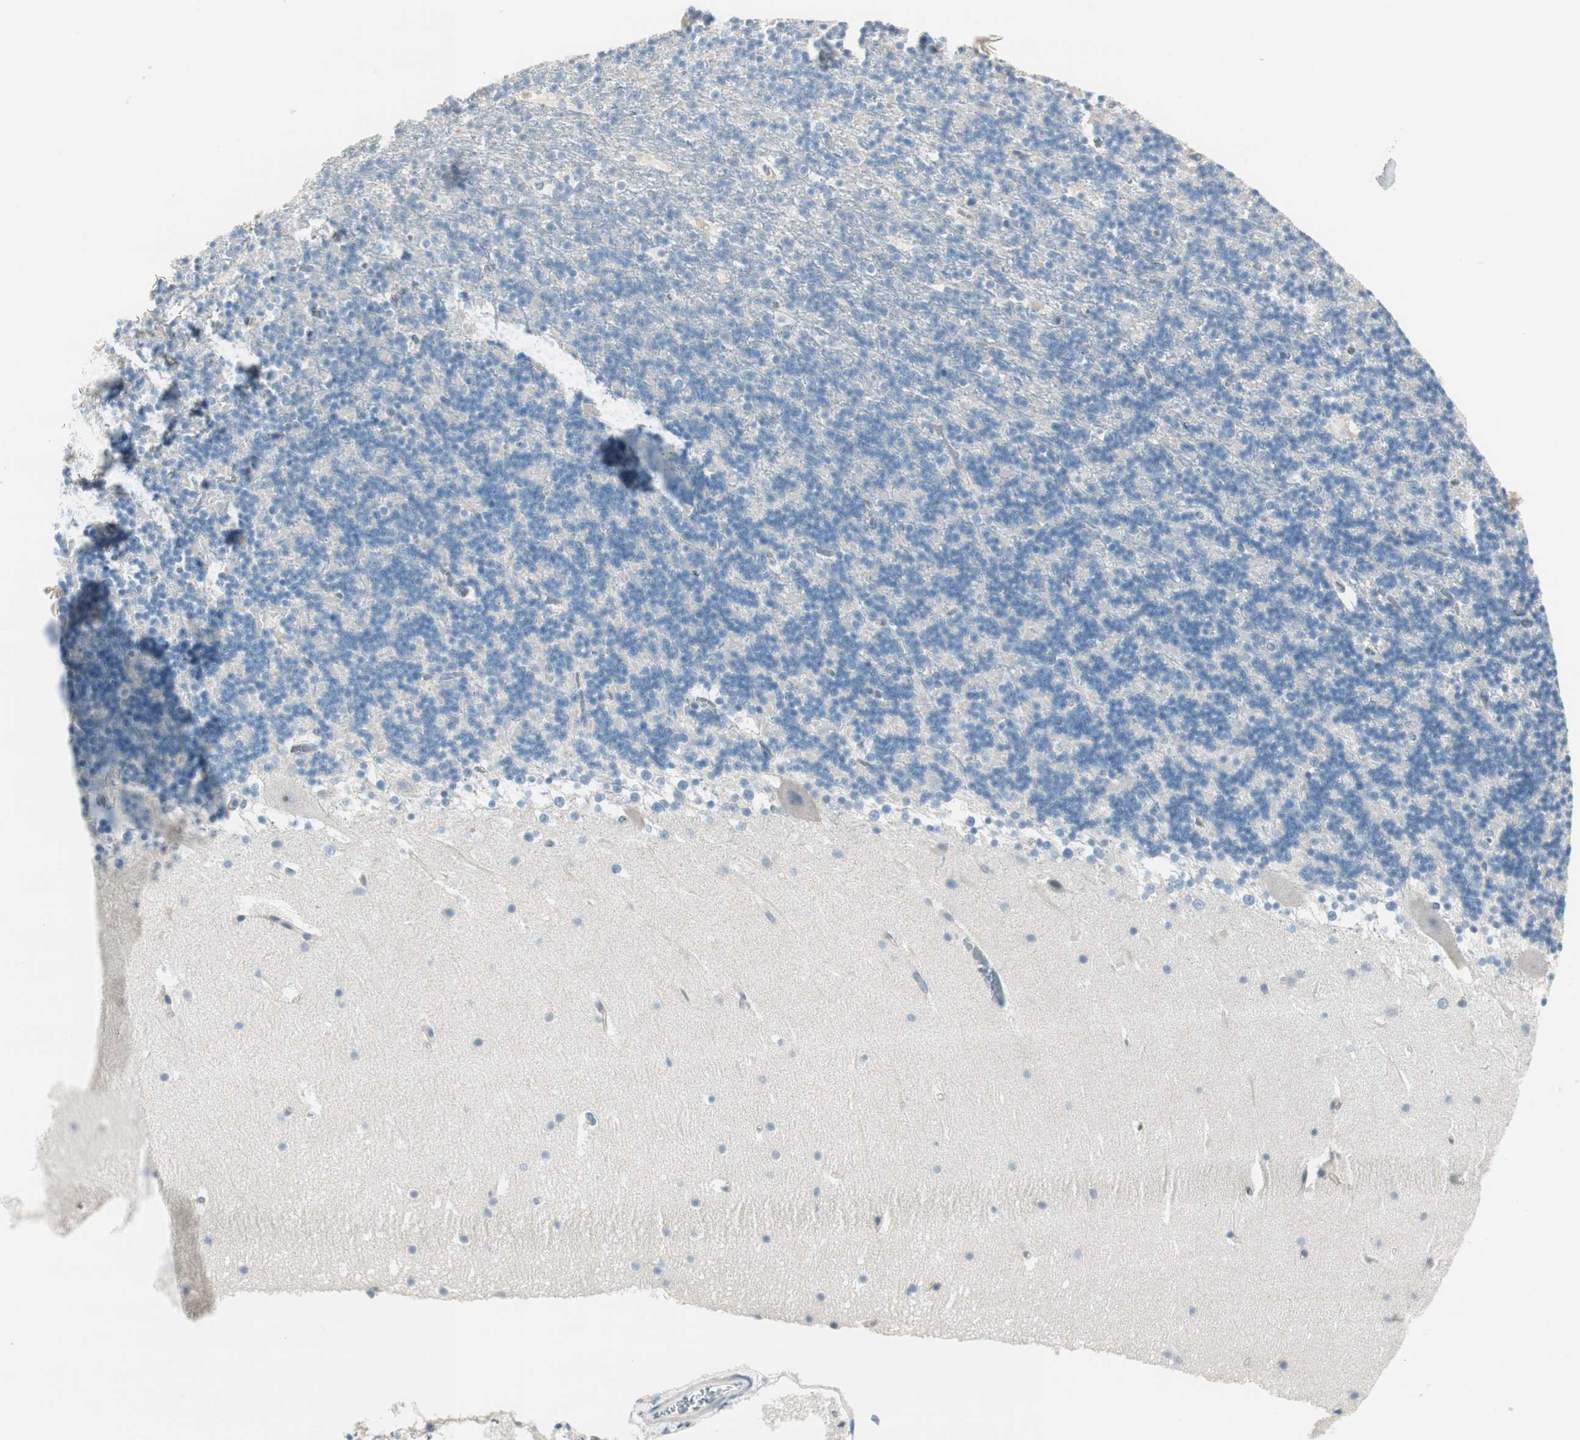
{"staining": {"intensity": "negative", "quantity": "none", "location": "none"}, "tissue": "cerebellum", "cell_type": "Cells in granular layer", "image_type": "normal", "snomed": [{"axis": "morphology", "description": "Normal tissue, NOS"}, {"axis": "topography", "description": "Cerebellum"}], "caption": "Immunohistochemical staining of normal human cerebellum exhibits no significant expression in cells in granular layer. (DAB immunohistochemistry (IHC) visualized using brightfield microscopy, high magnification).", "gene": "EVA1A", "patient": {"sex": "male", "age": 45}}